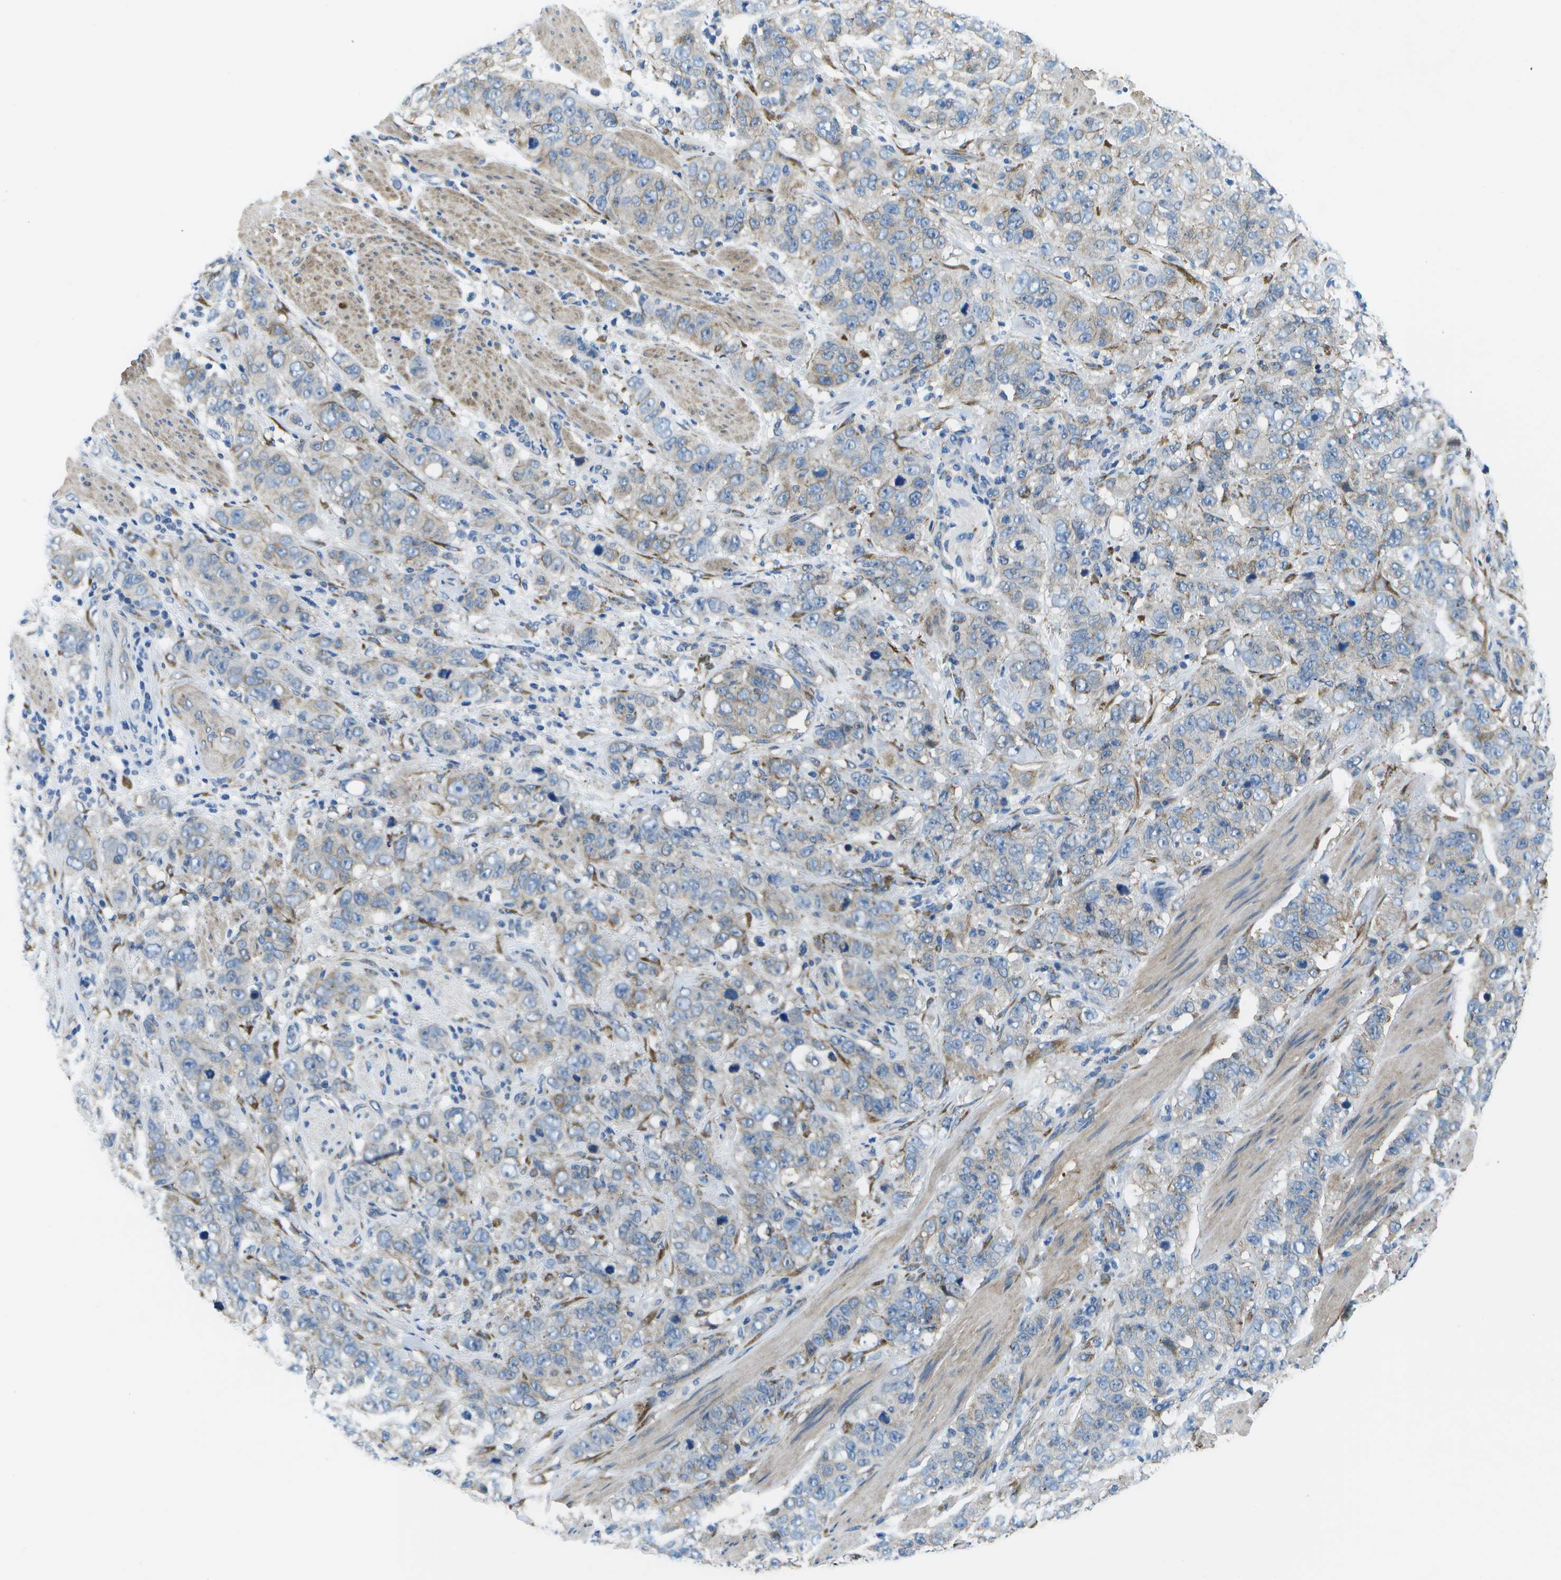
{"staining": {"intensity": "negative", "quantity": "none", "location": "none"}, "tissue": "stomach cancer", "cell_type": "Tumor cells", "image_type": "cancer", "snomed": [{"axis": "morphology", "description": "Adenocarcinoma, NOS"}, {"axis": "topography", "description": "Stomach"}], "caption": "Protein analysis of adenocarcinoma (stomach) displays no significant positivity in tumor cells.", "gene": "P3H1", "patient": {"sex": "male", "age": 48}}